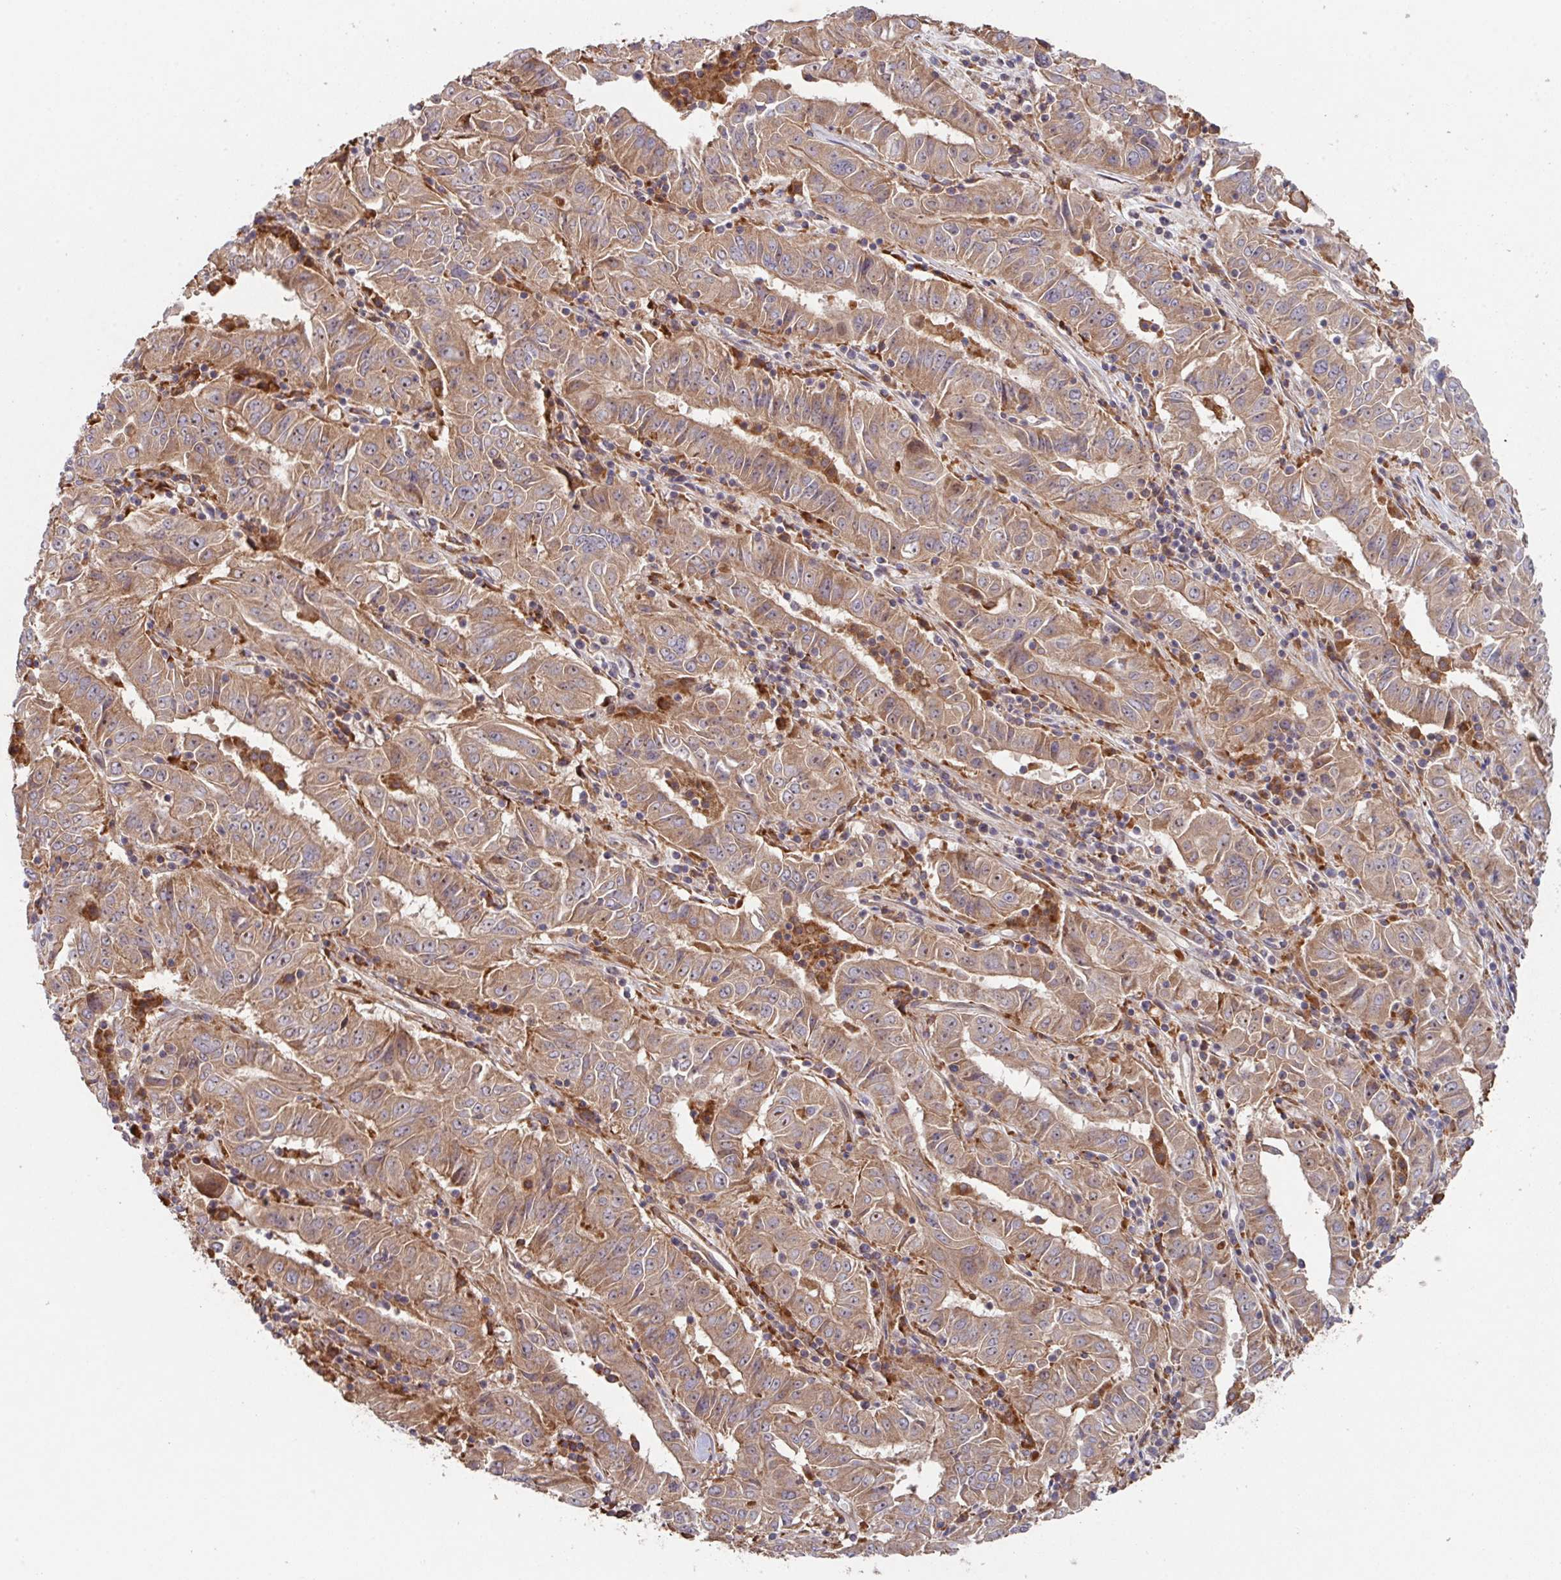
{"staining": {"intensity": "moderate", "quantity": ">75%", "location": "cytoplasmic/membranous"}, "tissue": "pancreatic cancer", "cell_type": "Tumor cells", "image_type": "cancer", "snomed": [{"axis": "morphology", "description": "Adenocarcinoma, NOS"}, {"axis": "topography", "description": "Pancreas"}], "caption": "Immunohistochemistry image of neoplastic tissue: human pancreatic cancer stained using immunohistochemistry demonstrates medium levels of moderate protein expression localized specifically in the cytoplasmic/membranous of tumor cells, appearing as a cytoplasmic/membranous brown color.", "gene": "TRIM14", "patient": {"sex": "male", "age": 63}}